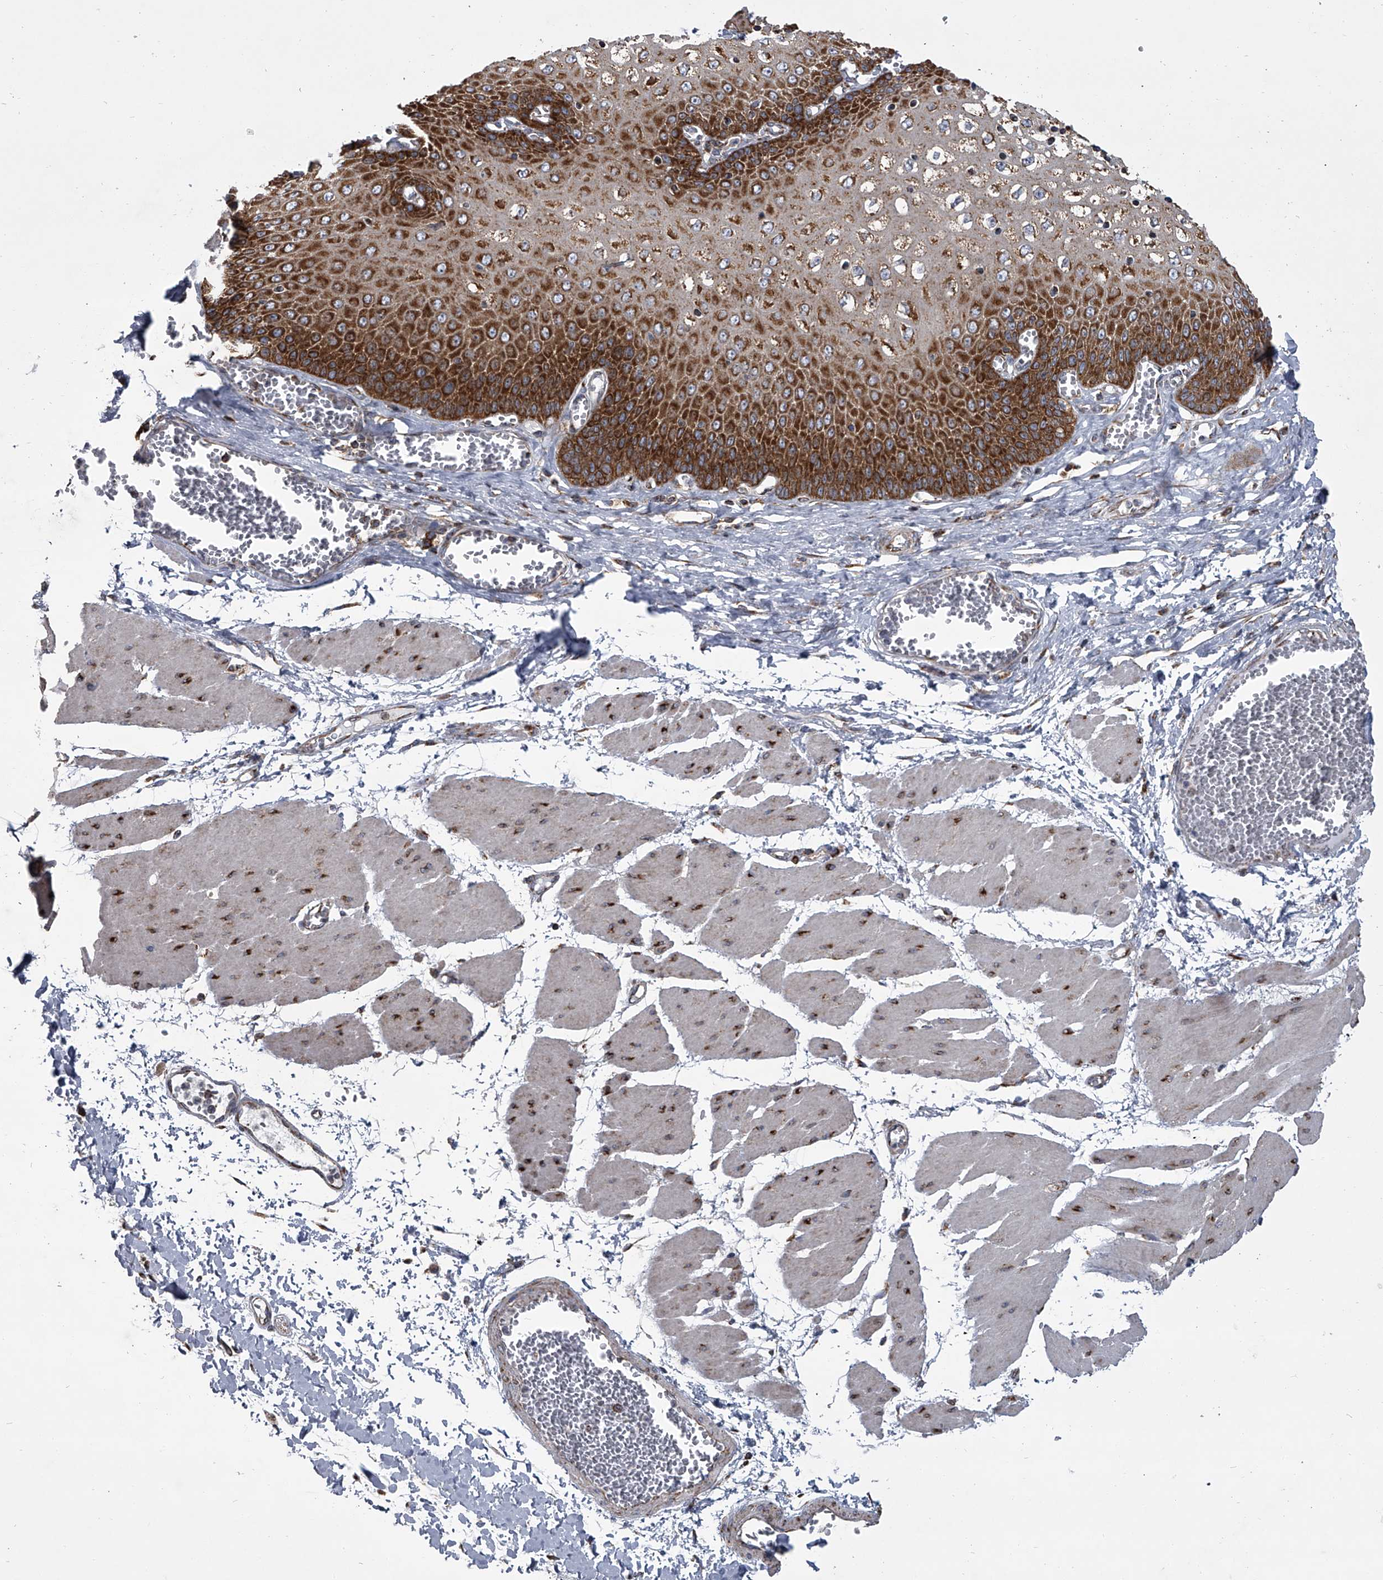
{"staining": {"intensity": "strong", "quantity": ">75%", "location": "cytoplasmic/membranous"}, "tissue": "esophagus", "cell_type": "Squamous epithelial cells", "image_type": "normal", "snomed": [{"axis": "morphology", "description": "Normal tissue, NOS"}, {"axis": "topography", "description": "Esophagus"}], "caption": "High-power microscopy captured an immunohistochemistry image of benign esophagus, revealing strong cytoplasmic/membranous staining in approximately >75% of squamous epithelial cells.", "gene": "ZC3H15", "patient": {"sex": "male", "age": 60}}